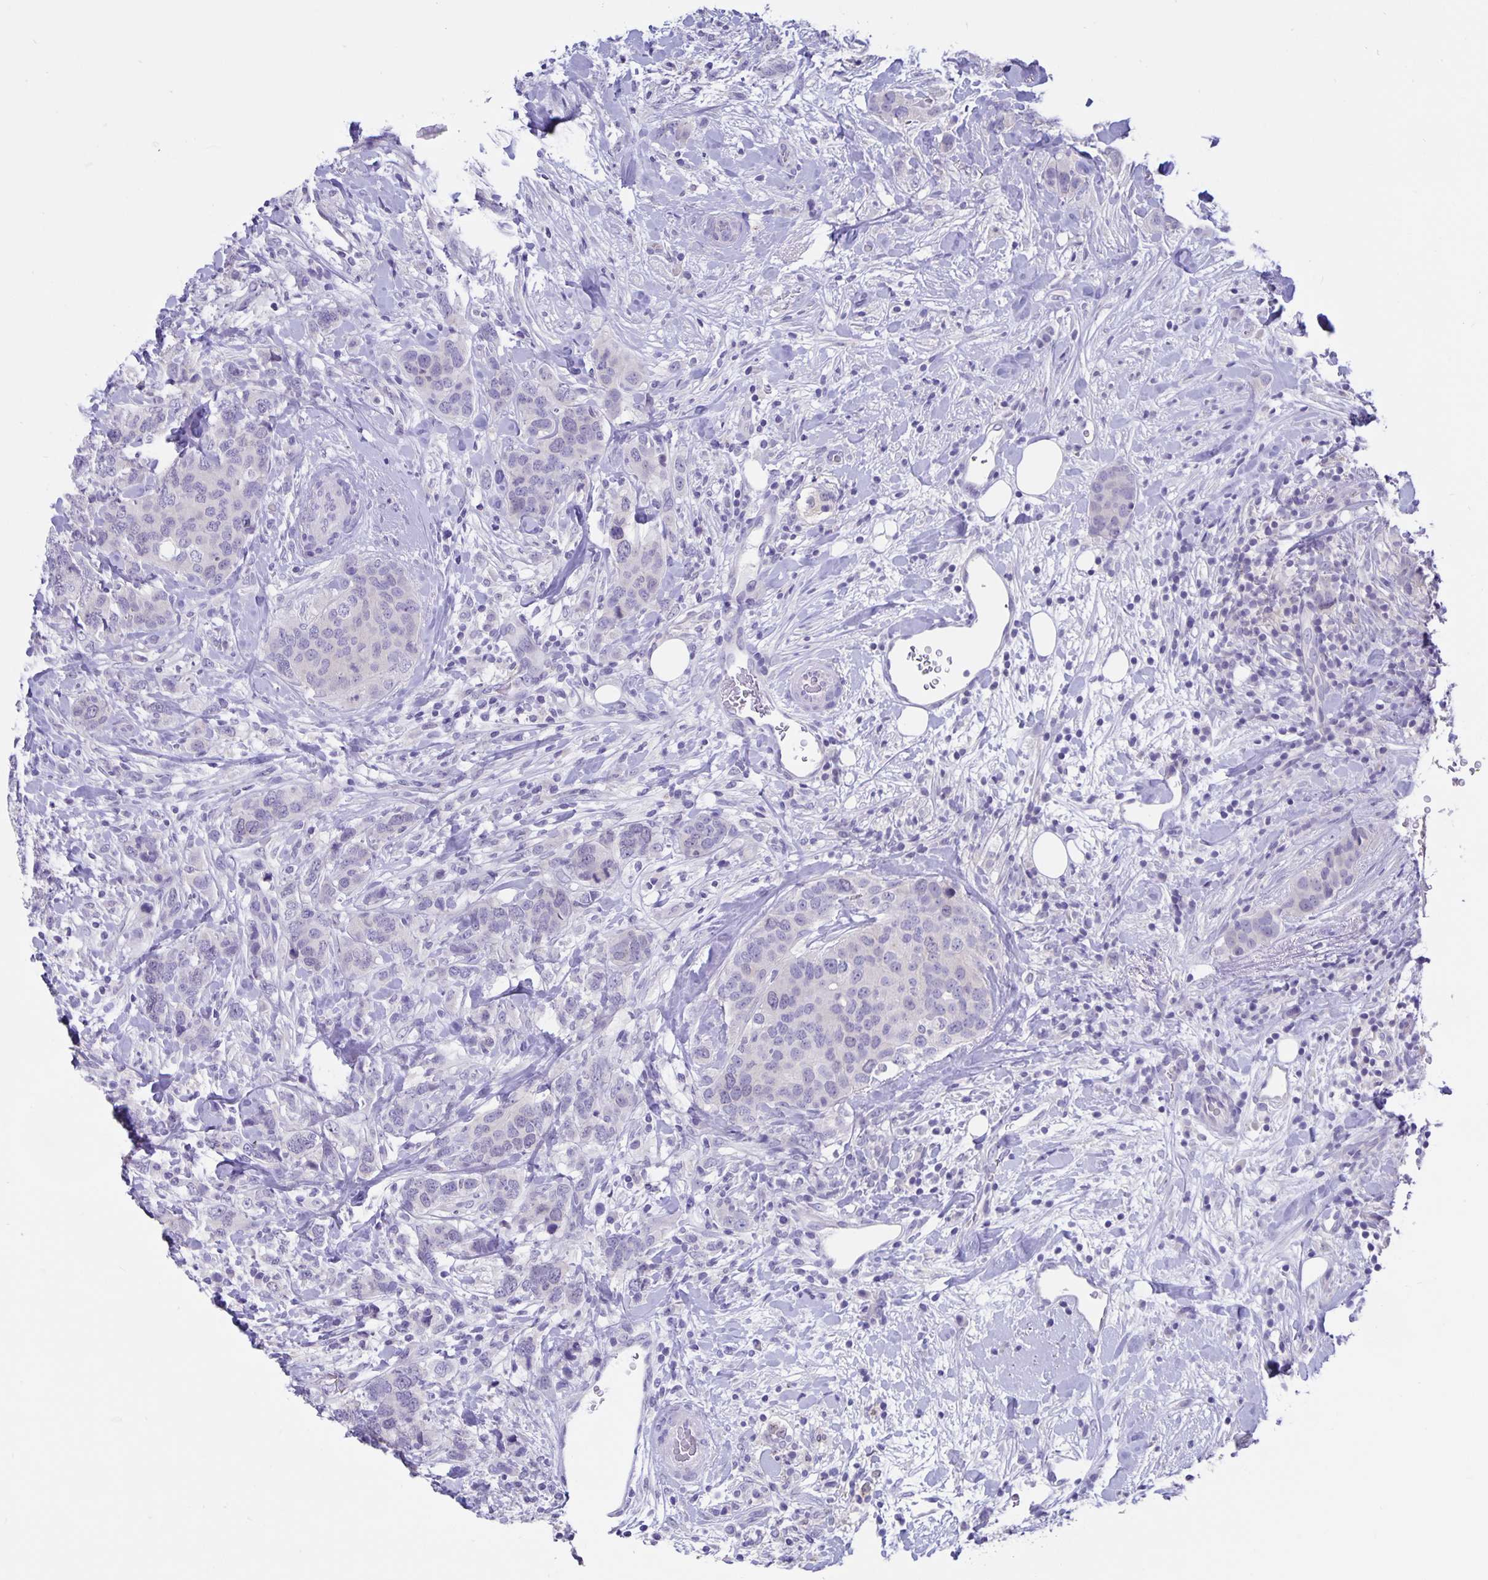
{"staining": {"intensity": "negative", "quantity": "none", "location": "none"}, "tissue": "breast cancer", "cell_type": "Tumor cells", "image_type": "cancer", "snomed": [{"axis": "morphology", "description": "Lobular carcinoma"}, {"axis": "topography", "description": "Breast"}], "caption": "Immunohistochemistry image of neoplastic tissue: human breast lobular carcinoma stained with DAB (3,3'-diaminobenzidine) reveals no significant protein positivity in tumor cells.", "gene": "ERMN", "patient": {"sex": "female", "age": 59}}